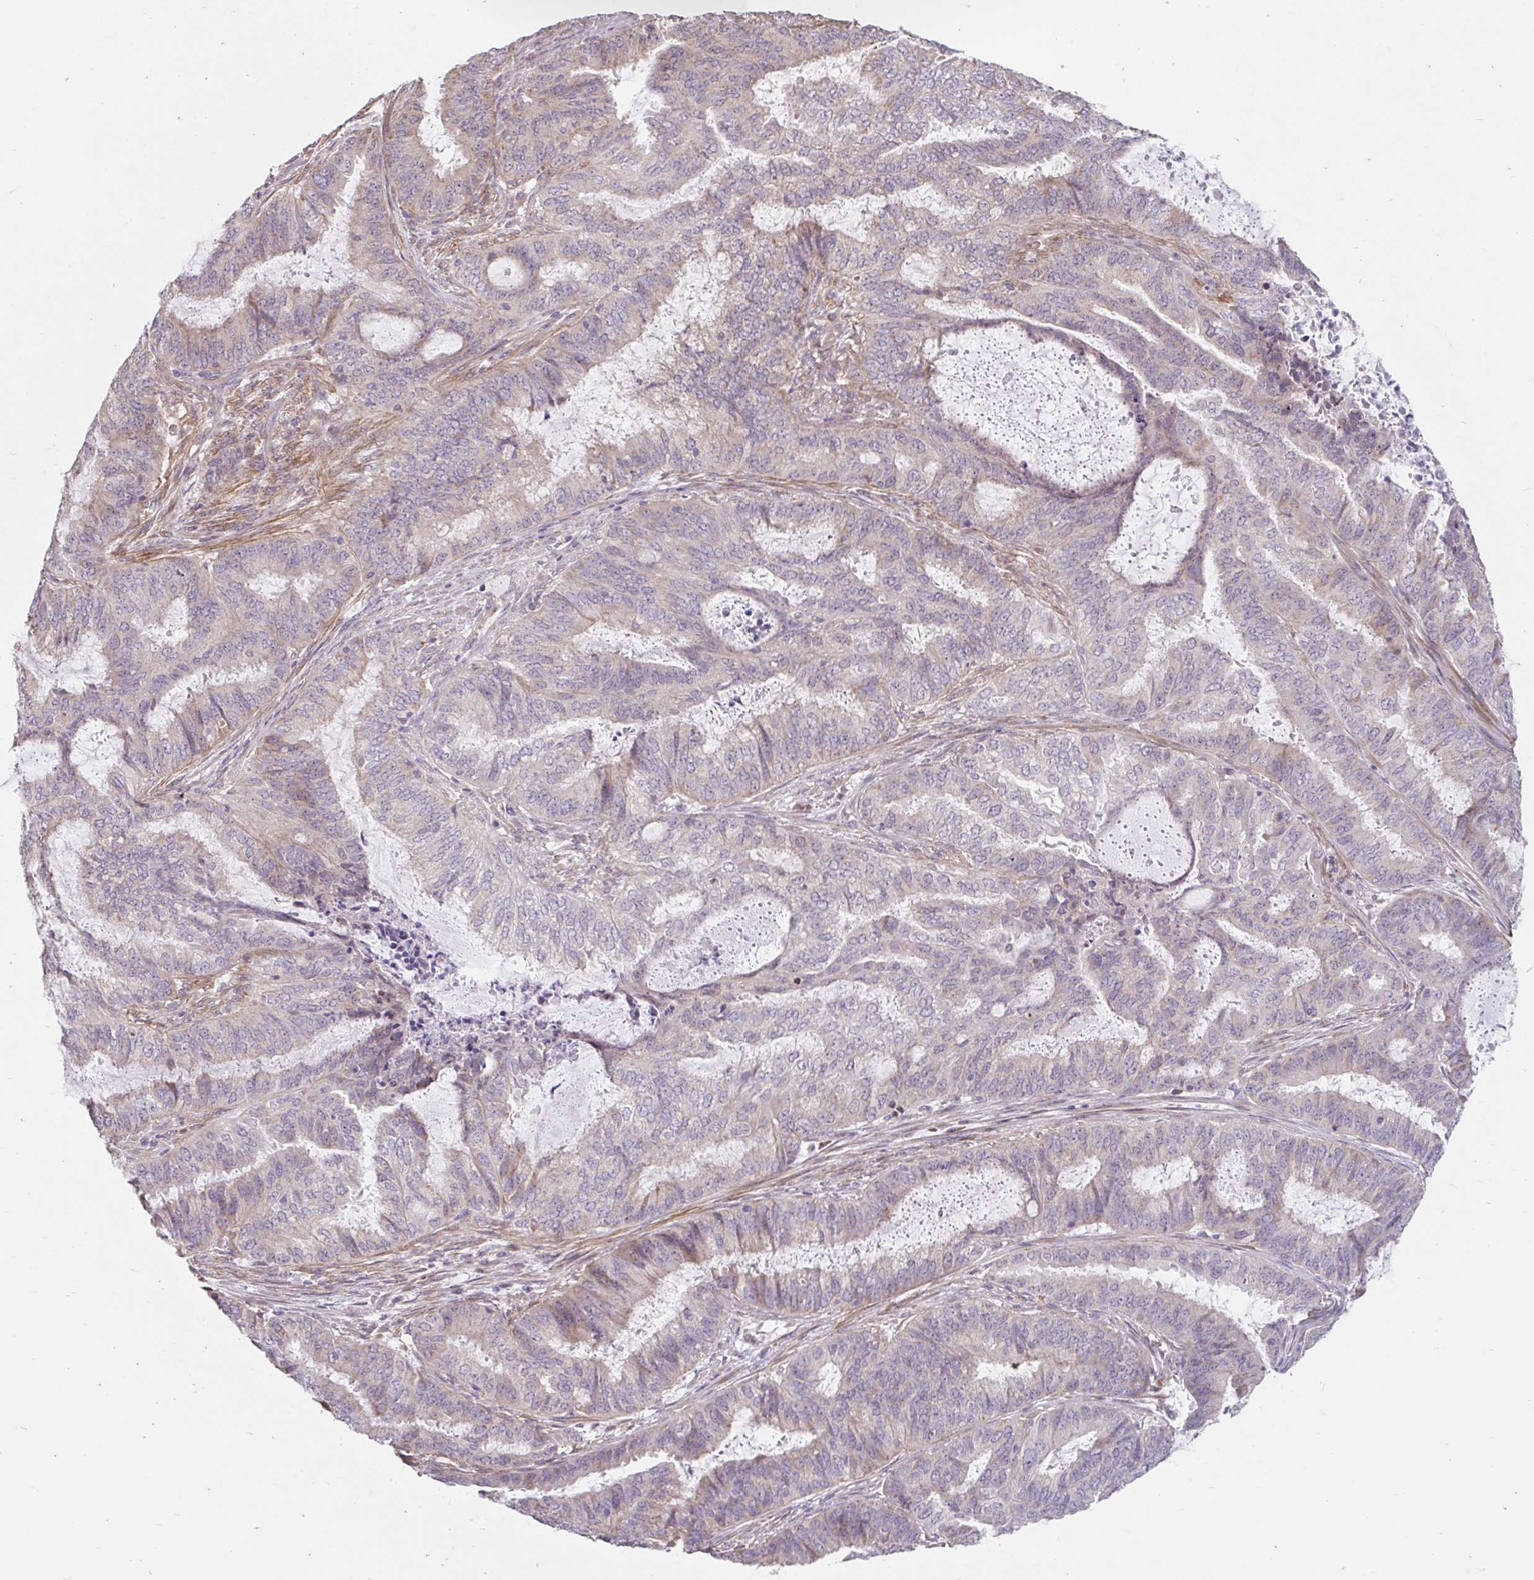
{"staining": {"intensity": "weak", "quantity": "25%-75%", "location": "cytoplasmic/membranous"}, "tissue": "endometrial cancer", "cell_type": "Tumor cells", "image_type": "cancer", "snomed": [{"axis": "morphology", "description": "Adenocarcinoma, NOS"}, {"axis": "topography", "description": "Endometrium"}], "caption": "Protein expression analysis of endometrial cancer (adenocarcinoma) exhibits weak cytoplasmic/membranous positivity in approximately 25%-75% of tumor cells.", "gene": "NT5C1B", "patient": {"sex": "female", "age": 51}}